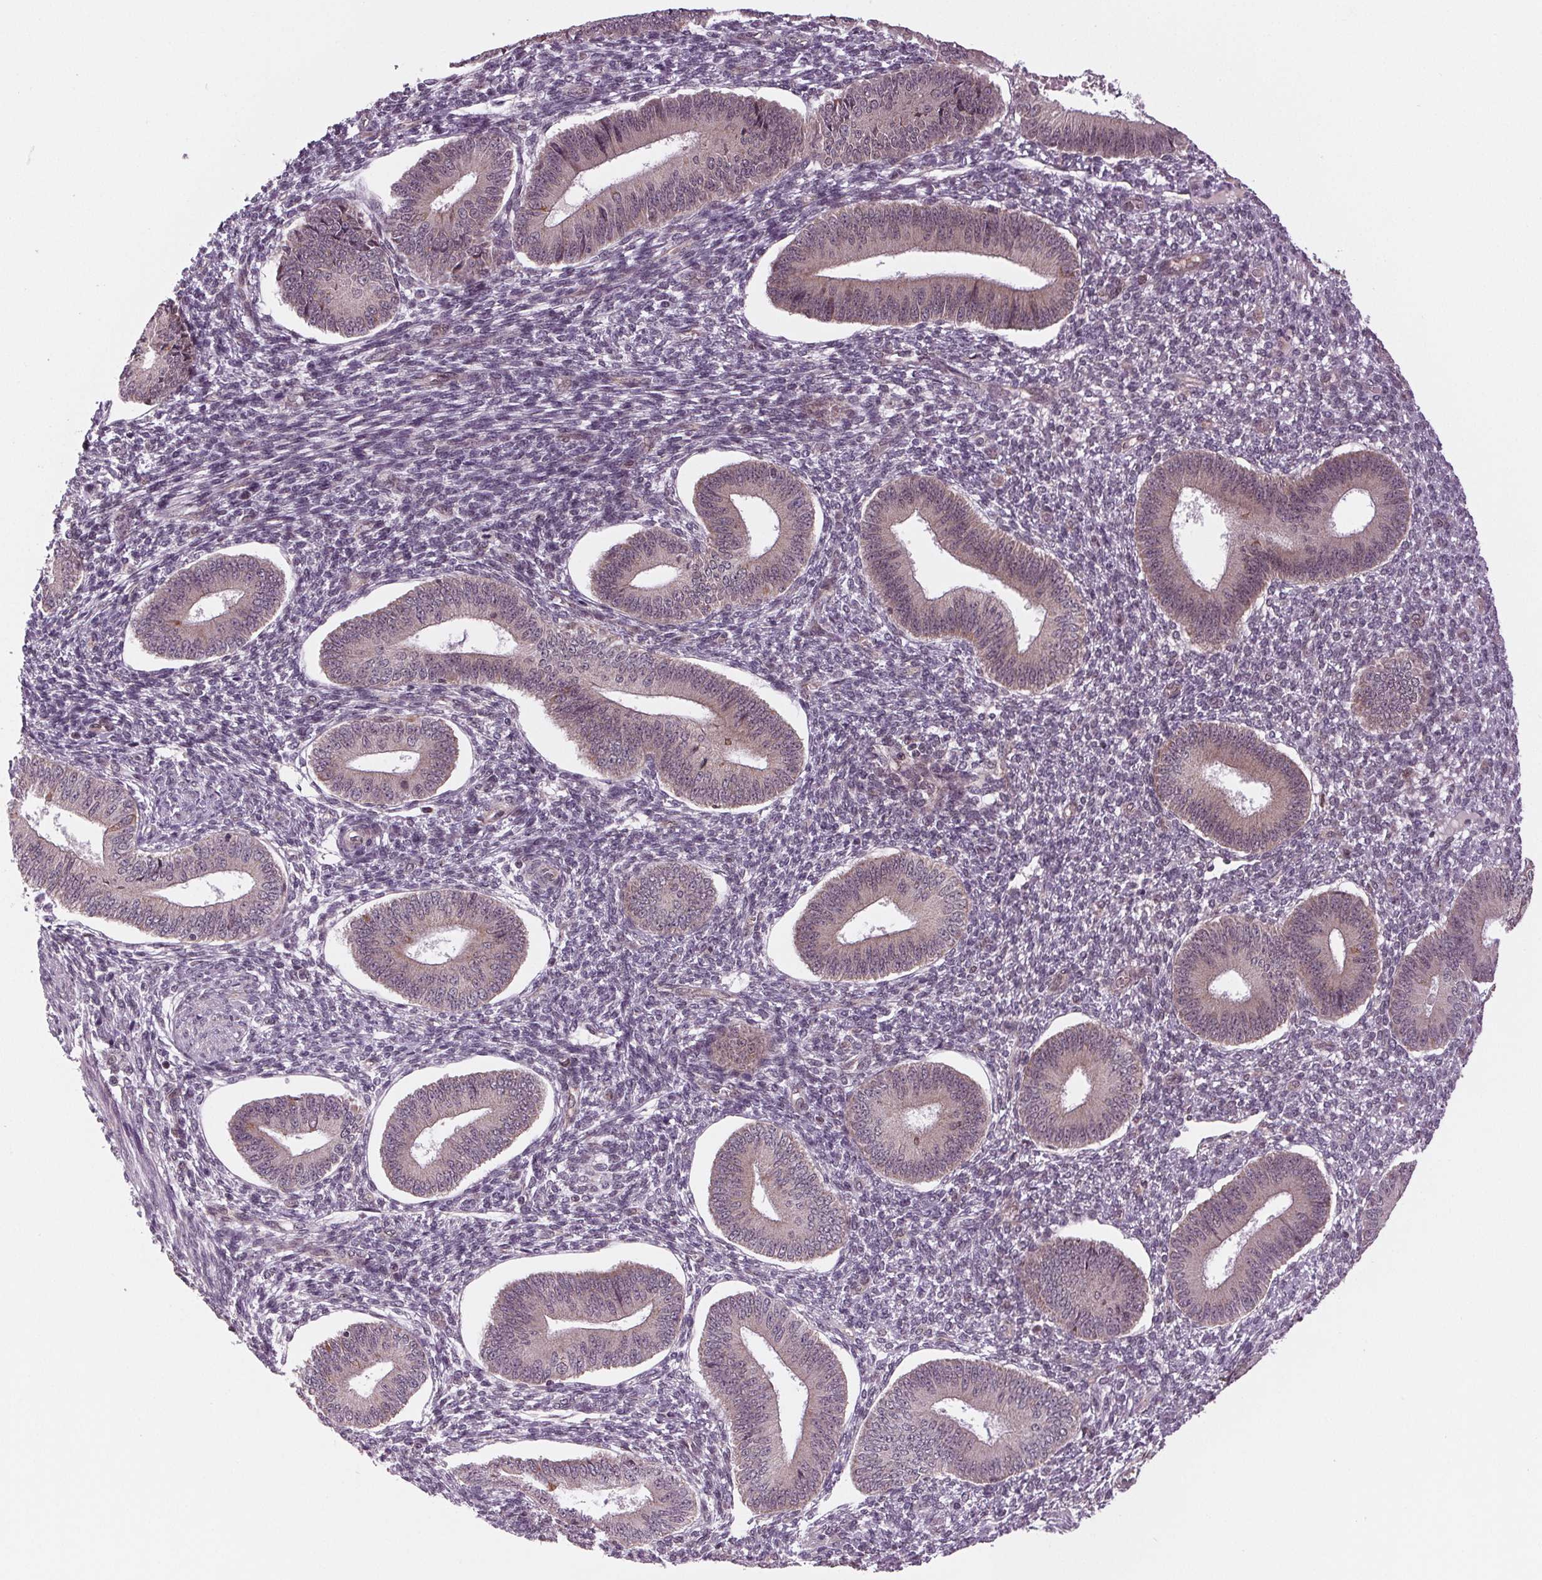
{"staining": {"intensity": "weak", "quantity": "25%-75%", "location": "cytoplasmic/membranous,nuclear"}, "tissue": "endometrium", "cell_type": "Cells in endometrial stroma", "image_type": "normal", "snomed": [{"axis": "morphology", "description": "Normal tissue, NOS"}, {"axis": "topography", "description": "Endometrium"}], "caption": "Protein analysis of normal endometrium reveals weak cytoplasmic/membranous,nuclear staining in approximately 25%-75% of cells in endometrial stroma. The protein is stained brown, and the nuclei are stained in blue (DAB (3,3'-diaminobenzidine) IHC with brightfield microscopy, high magnification).", "gene": "STAT3", "patient": {"sex": "female", "age": 42}}